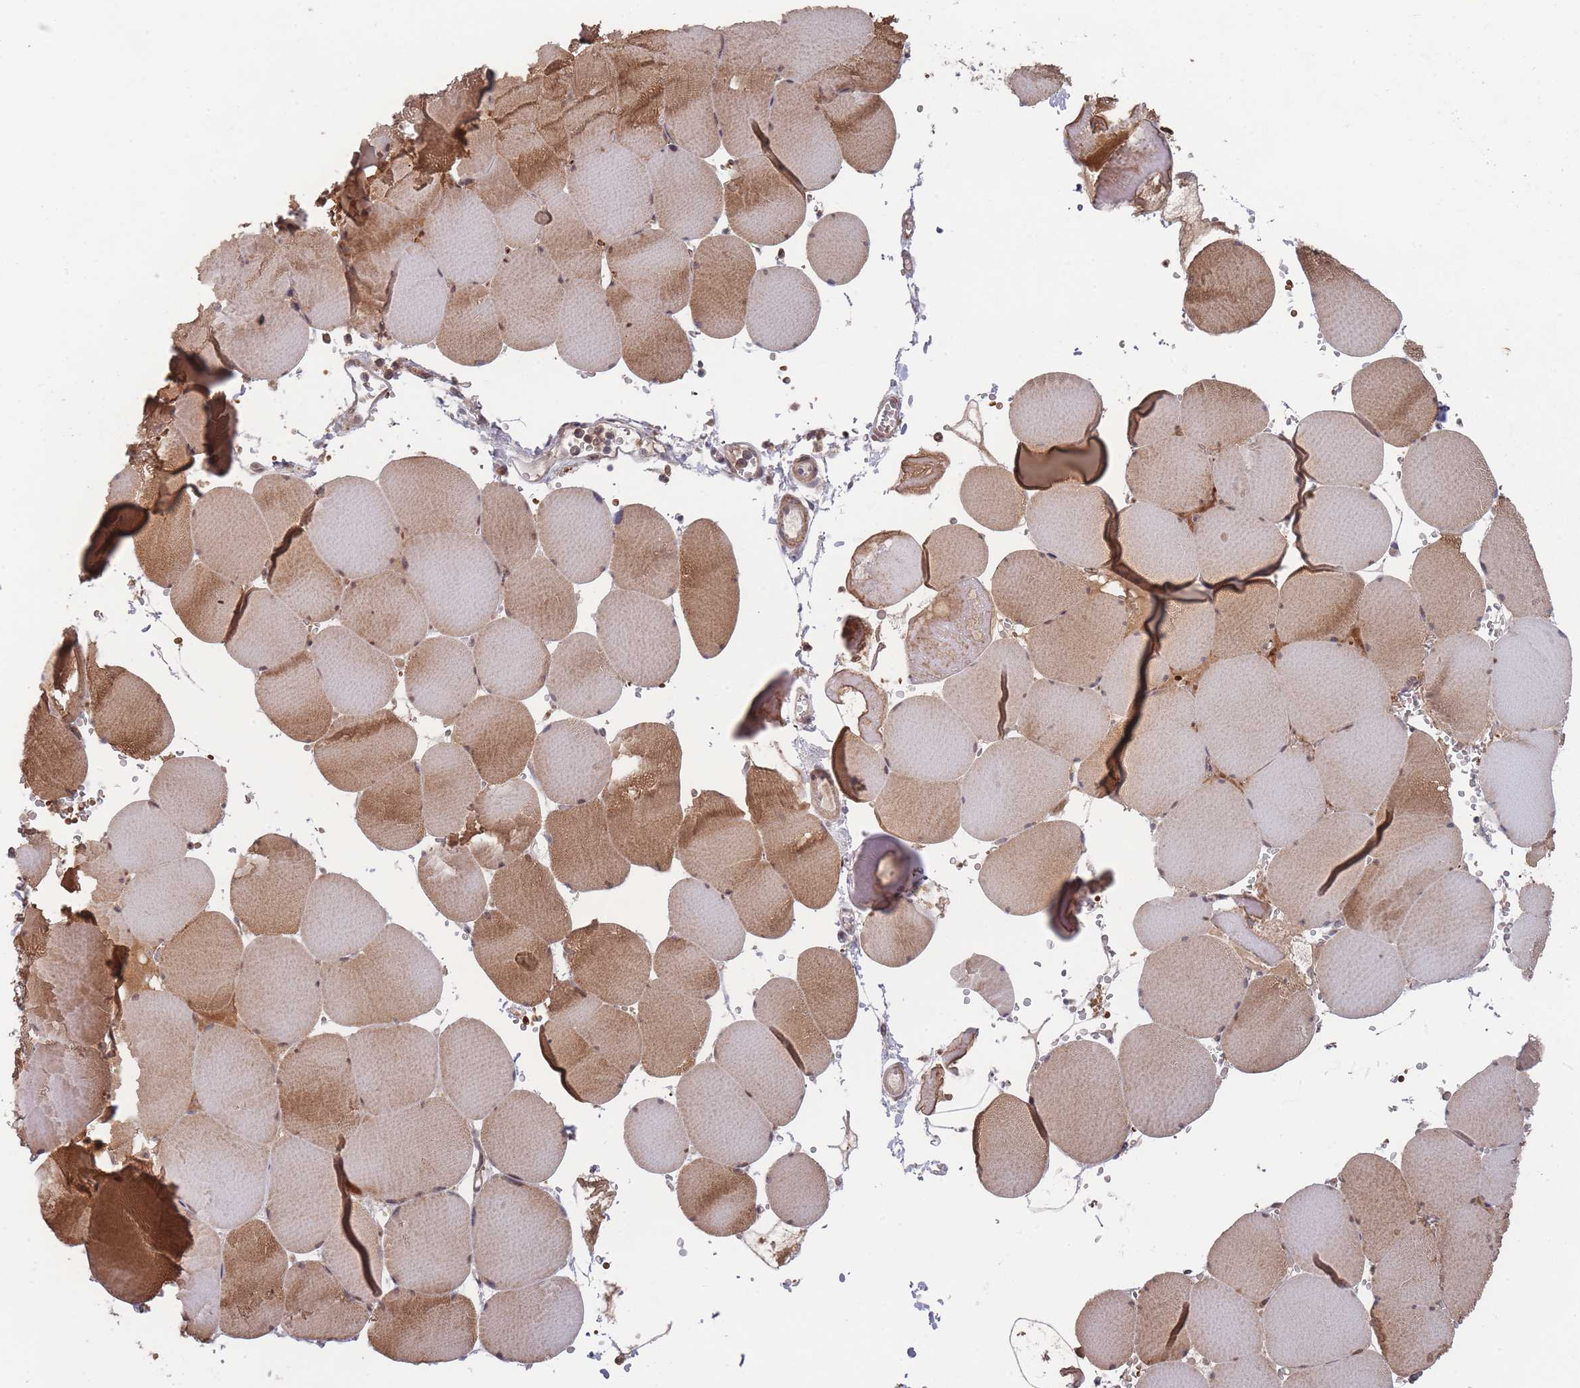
{"staining": {"intensity": "moderate", "quantity": ">75%", "location": "cytoplasmic/membranous"}, "tissue": "skeletal muscle", "cell_type": "Myocytes", "image_type": "normal", "snomed": [{"axis": "morphology", "description": "Normal tissue, NOS"}, {"axis": "topography", "description": "Skeletal muscle"}, {"axis": "topography", "description": "Head-Neck"}], "caption": "Immunohistochemistry of benign human skeletal muscle exhibits medium levels of moderate cytoplasmic/membranous expression in about >75% of myocytes. (DAB (3,3'-diaminobenzidine) IHC, brown staining for protein, blue staining for nuclei).", "gene": "SF3B1", "patient": {"sex": "male", "age": 66}}